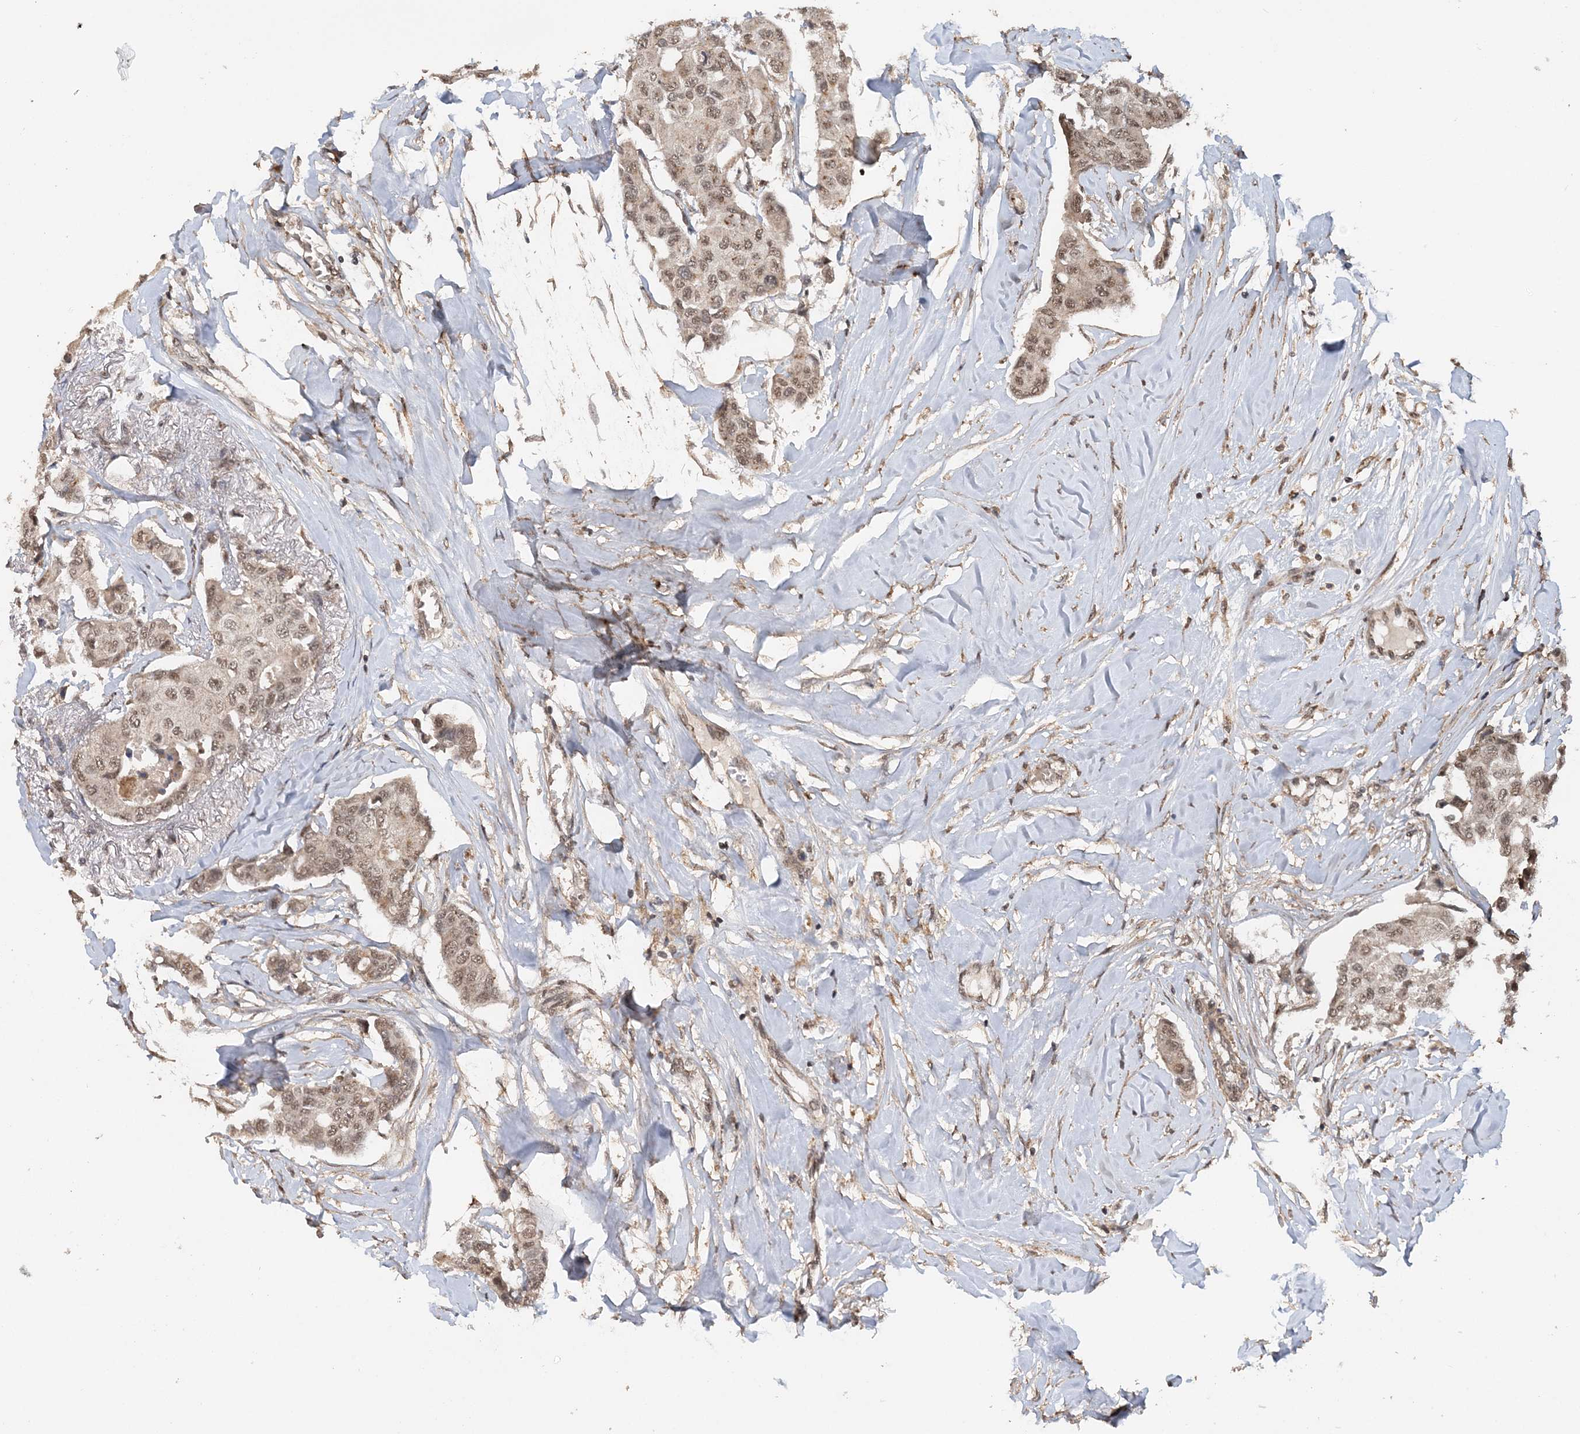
{"staining": {"intensity": "moderate", "quantity": ">75%", "location": "nuclear"}, "tissue": "breast cancer", "cell_type": "Tumor cells", "image_type": "cancer", "snomed": [{"axis": "morphology", "description": "Duct carcinoma"}, {"axis": "topography", "description": "Breast"}], "caption": "Immunohistochemistry (IHC) (DAB) staining of breast cancer (infiltrating ductal carcinoma) demonstrates moderate nuclear protein expression in approximately >75% of tumor cells. The staining is performed using DAB (3,3'-diaminobenzidine) brown chromogen to label protein expression. The nuclei are counter-stained blue using hematoxylin.", "gene": "TSHZ2", "patient": {"sex": "female", "age": 80}}